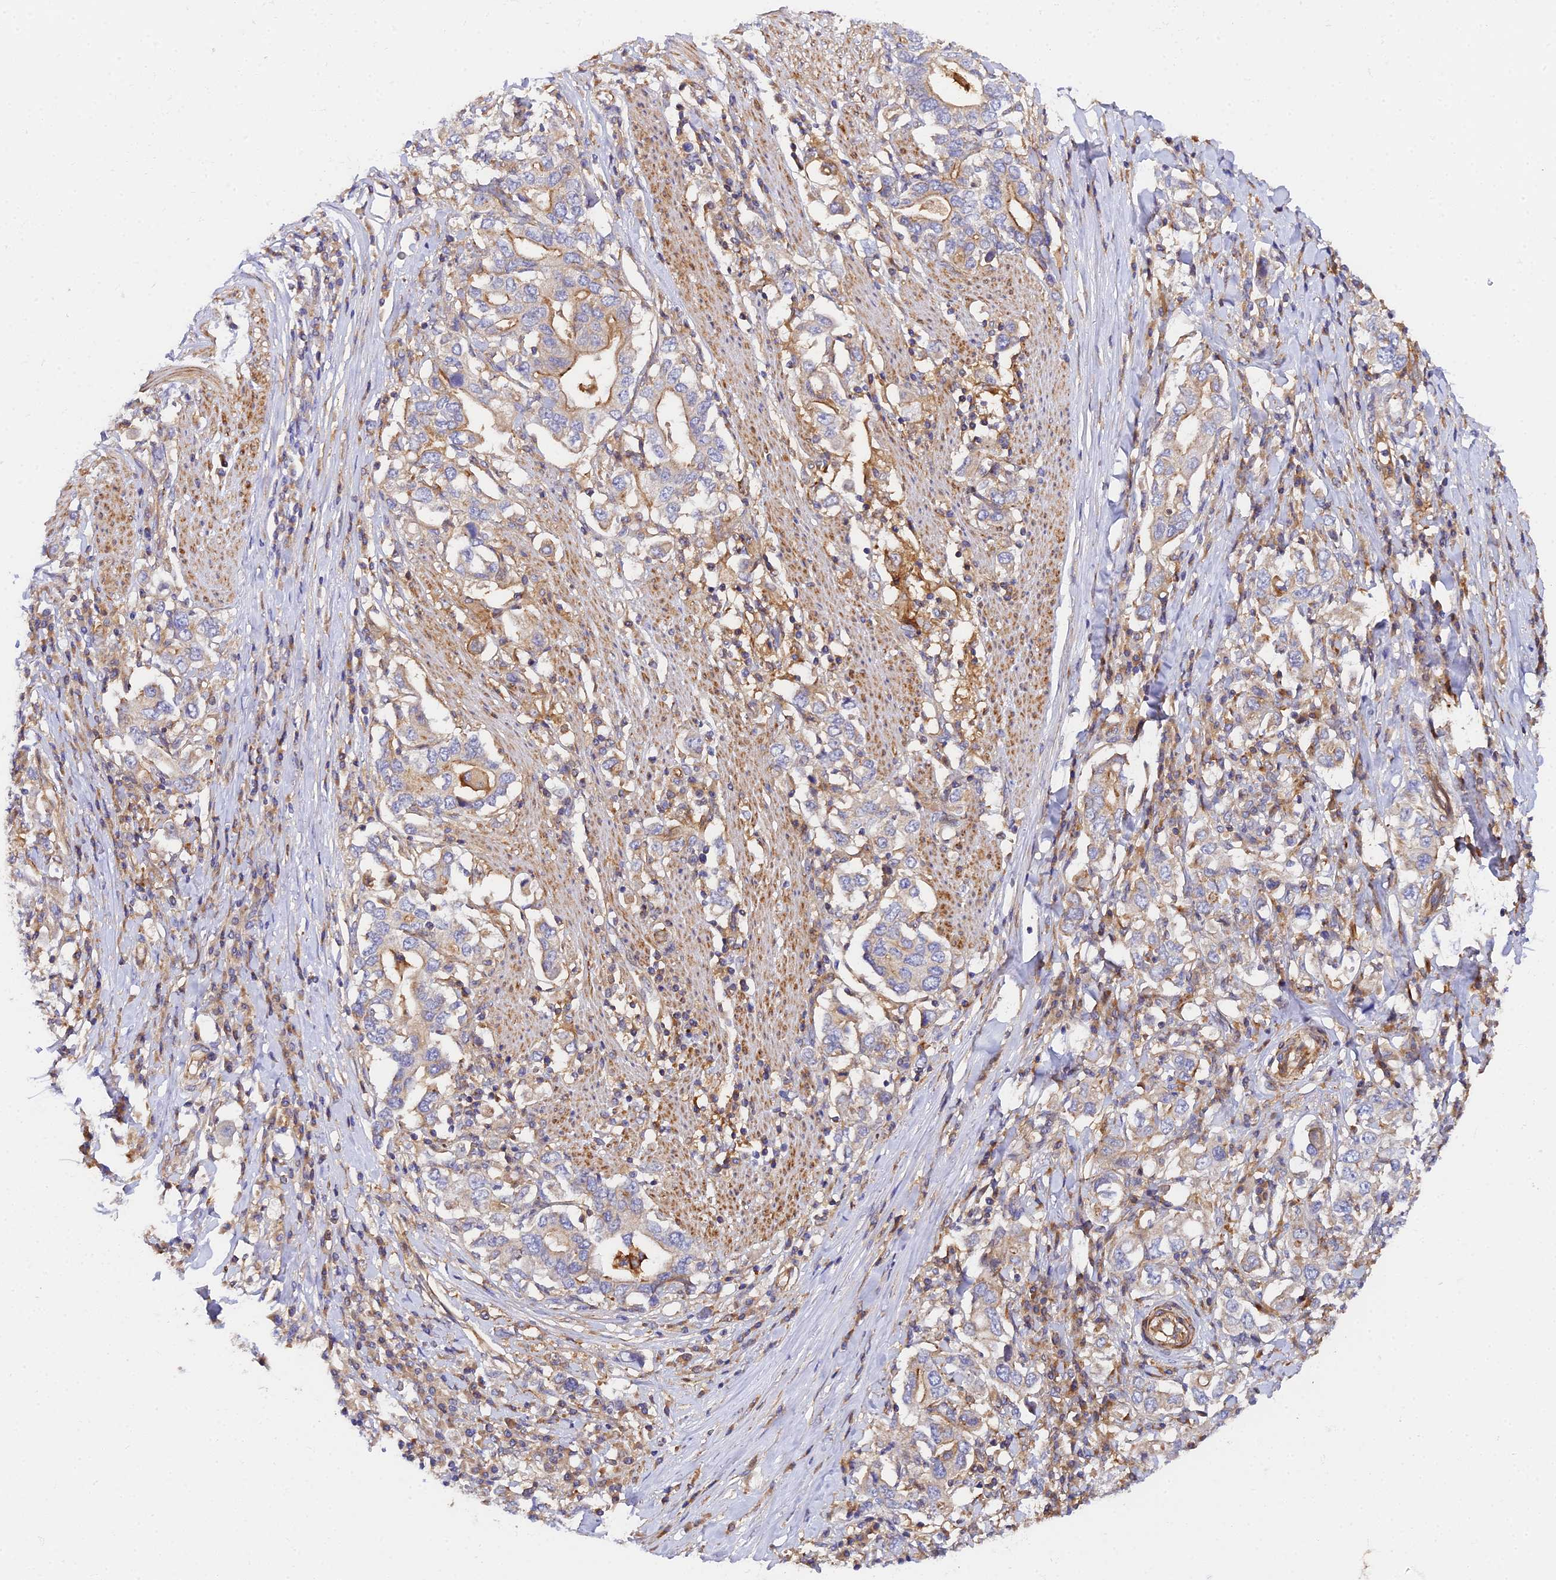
{"staining": {"intensity": "moderate", "quantity": "<25%", "location": "cytoplasmic/membranous"}, "tissue": "stomach cancer", "cell_type": "Tumor cells", "image_type": "cancer", "snomed": [{"axis": "morphology", "description": "Adenocarcinoma, NOS"}, {"axis": "topography", "description": "Stomach, upper"}, {"axis": "topography", "description": "Stomach"}], "caption": "The histopathology image shows immunohistochemical staining of stomach cancer (adenocarcinoma). There is moderate cytoplasmic/membranous positivity is present in about <25% of tumor cells.", "gene": "GNG5B", "patient": {"sex": "male", "age": 62}}